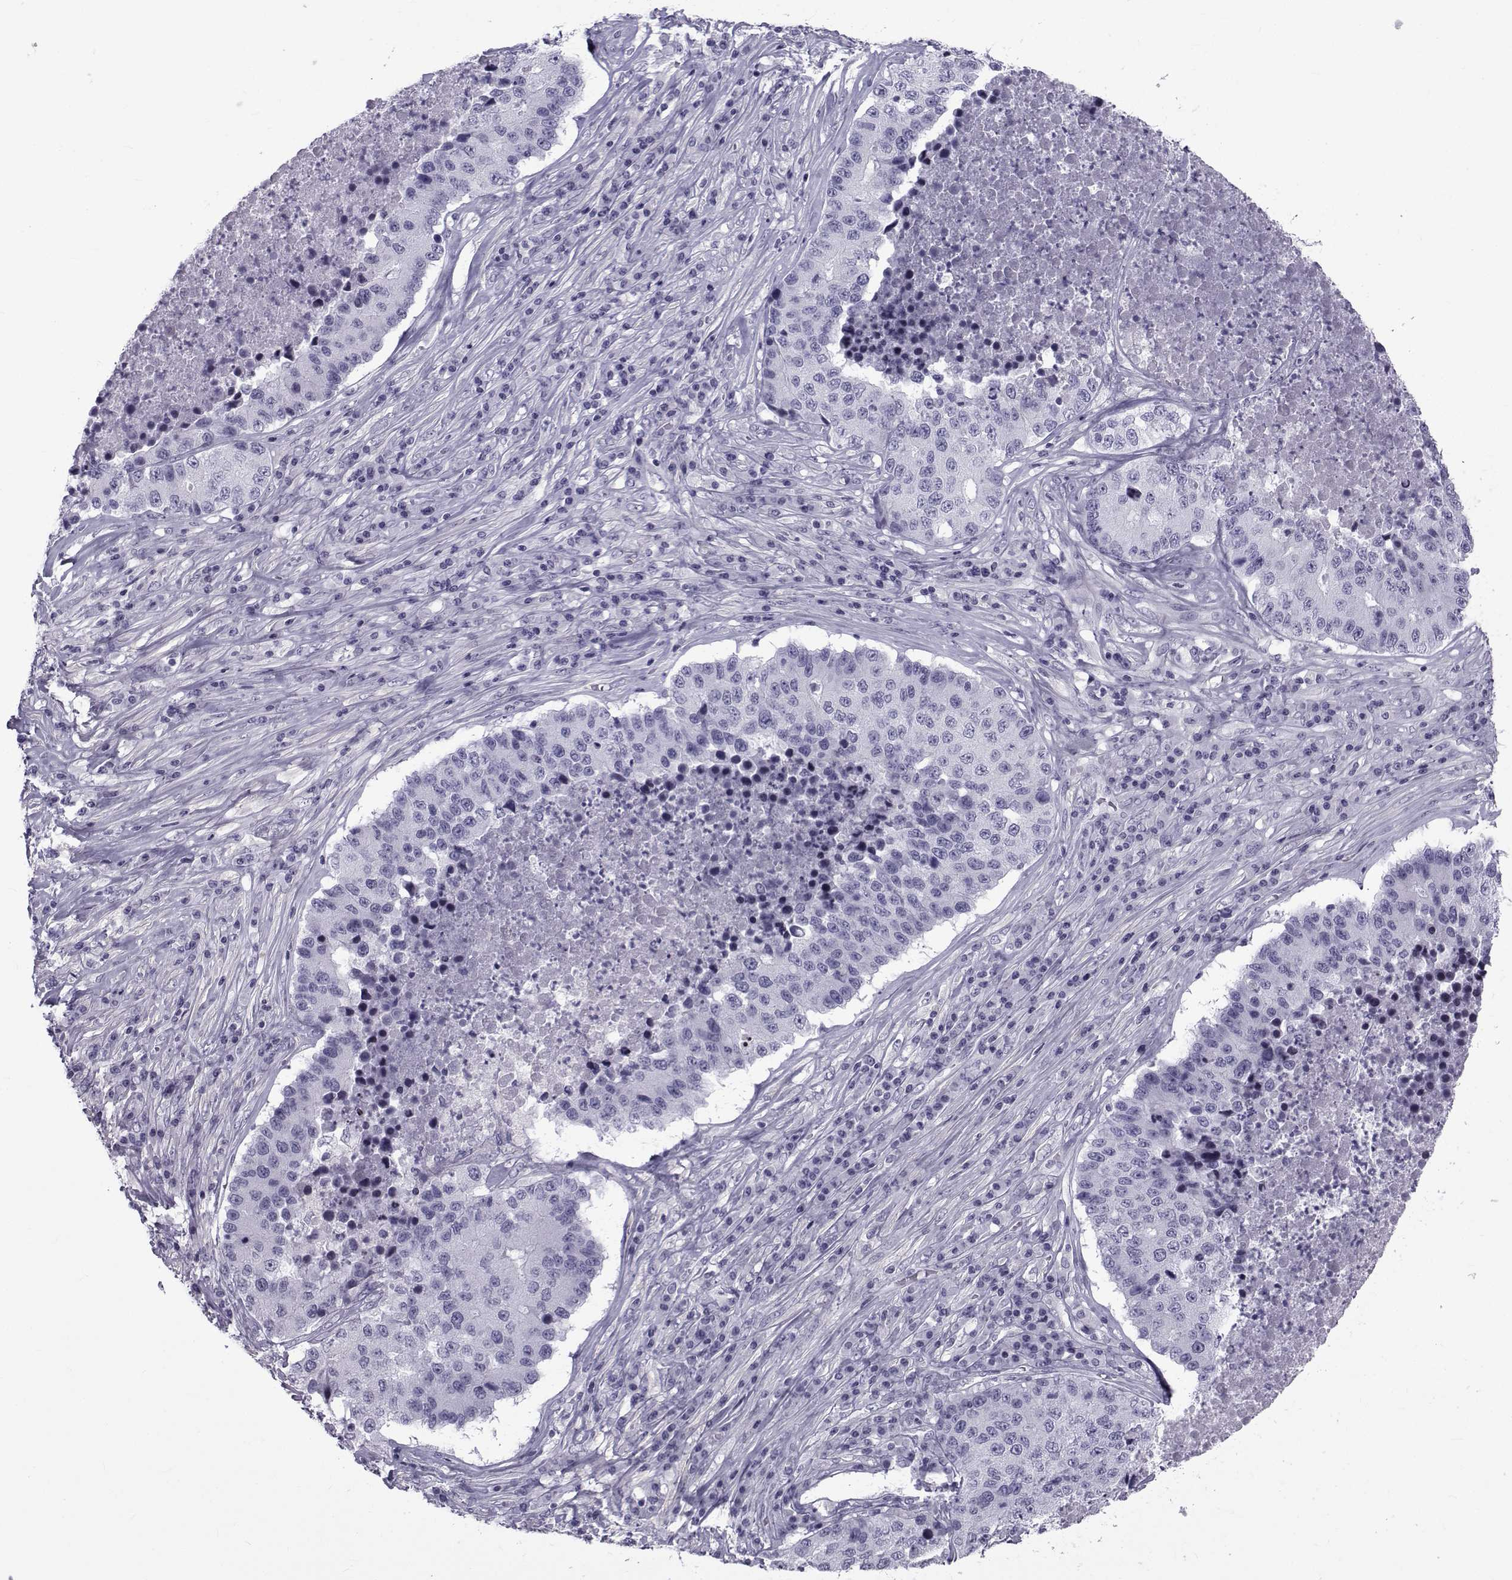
{"staining": {"intensity": "negative", "quantity": "none", "location": "none"}, "tissue": "stomach cancer", "cell_type": "Tumor cells", "image_type": "cancer", "snomed": [{"axis": "morphology", "description": "Adenocarcinoma, NOS"}, {"axis": "topography", "description": "Stomach"}], "caption": "The image exhibits no staining of tumor cells in adenocarcinoma (stomach).", "gene": "SPANXD", "patient": {"sex": "male", "age": 71}}